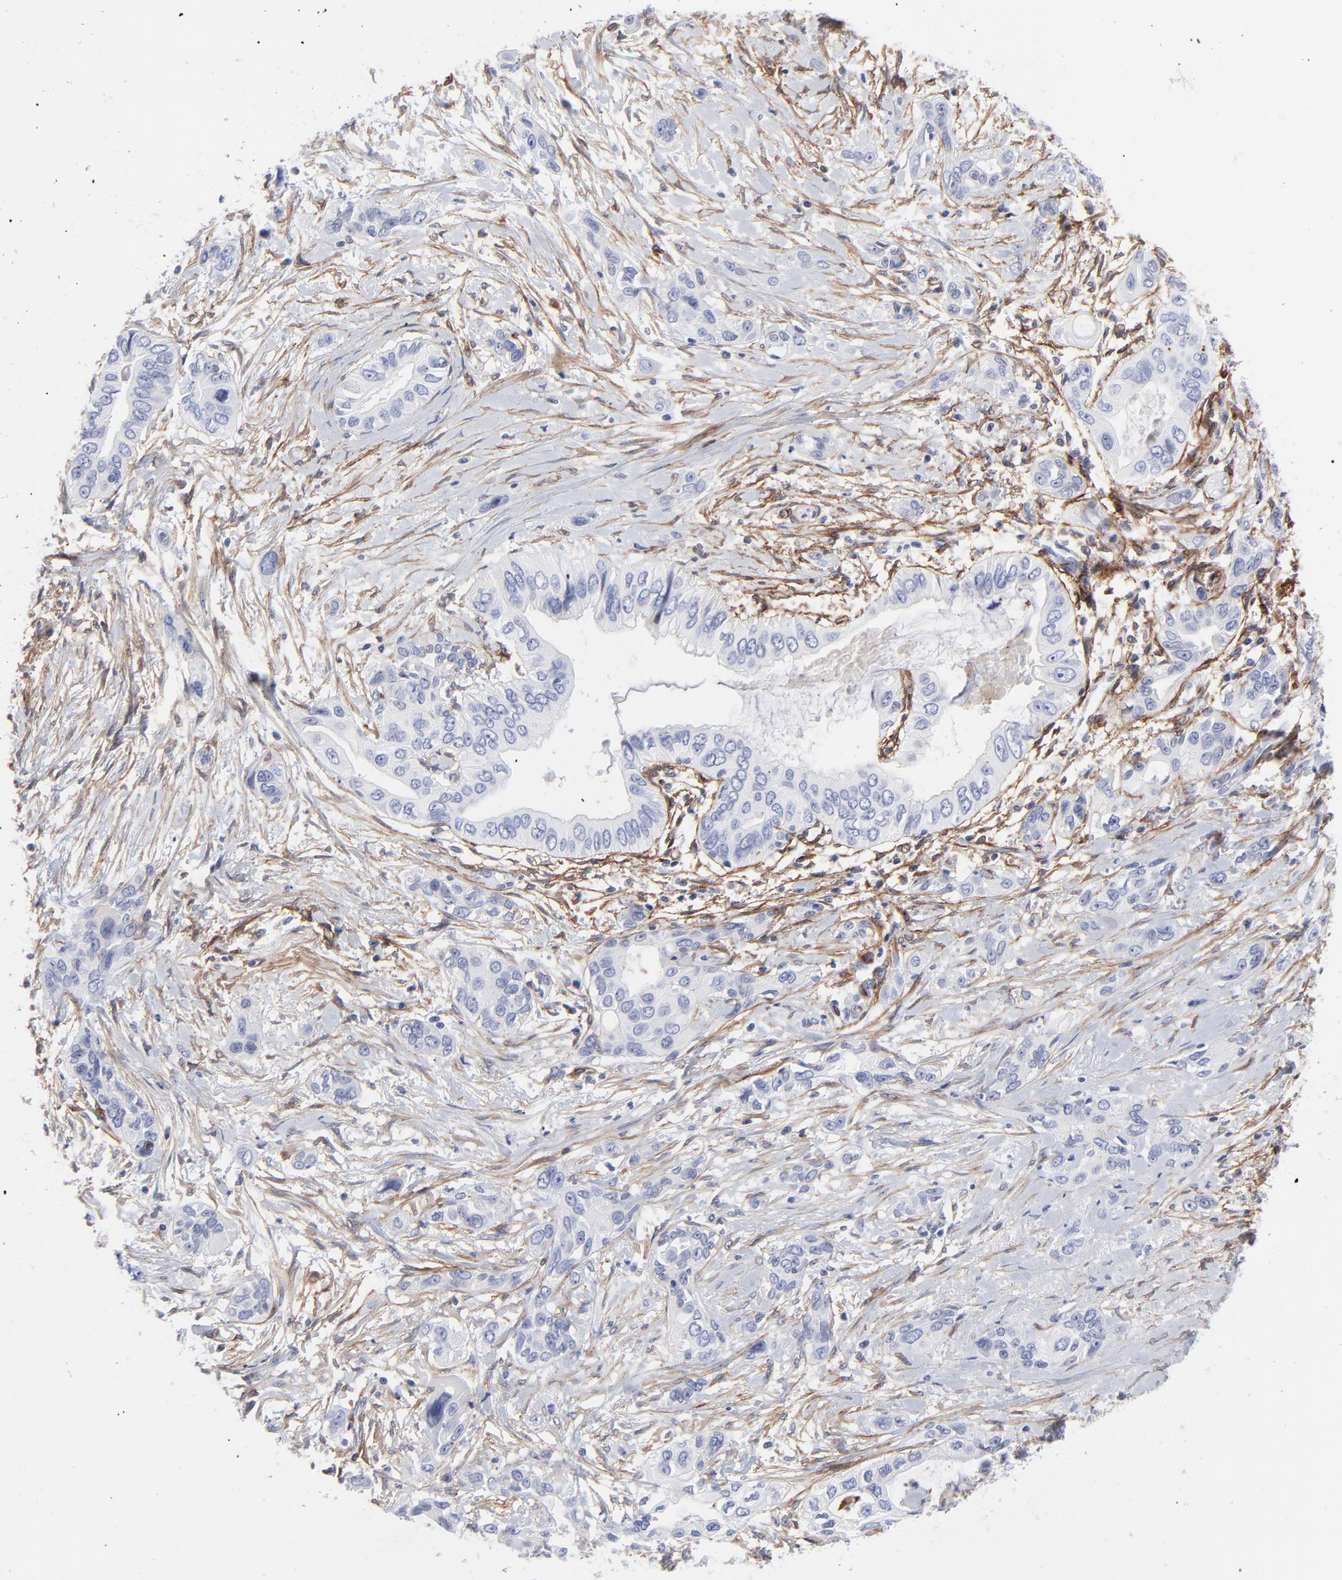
{"staining": {"intensity": "negative", "quantity": "none", "location": "none"}, "tissue": "pancreatic cancer", "cell_type": "Tumor cells", "image_type": "cancer", "snomed": [{"axis": "morphology", "description": "Adenocarcinoma, NOS"}, {"axis": "topography", "description": "Pancreas"}], "caption": "The photomicrograph reveals no staining of tumor cells in pancreatic cancer. (Brightfield microscopy of DAB immunohistochemistry at high magnification).", "gene": "PDGFRB", "patient": {"sex": "female", "age": 60}}